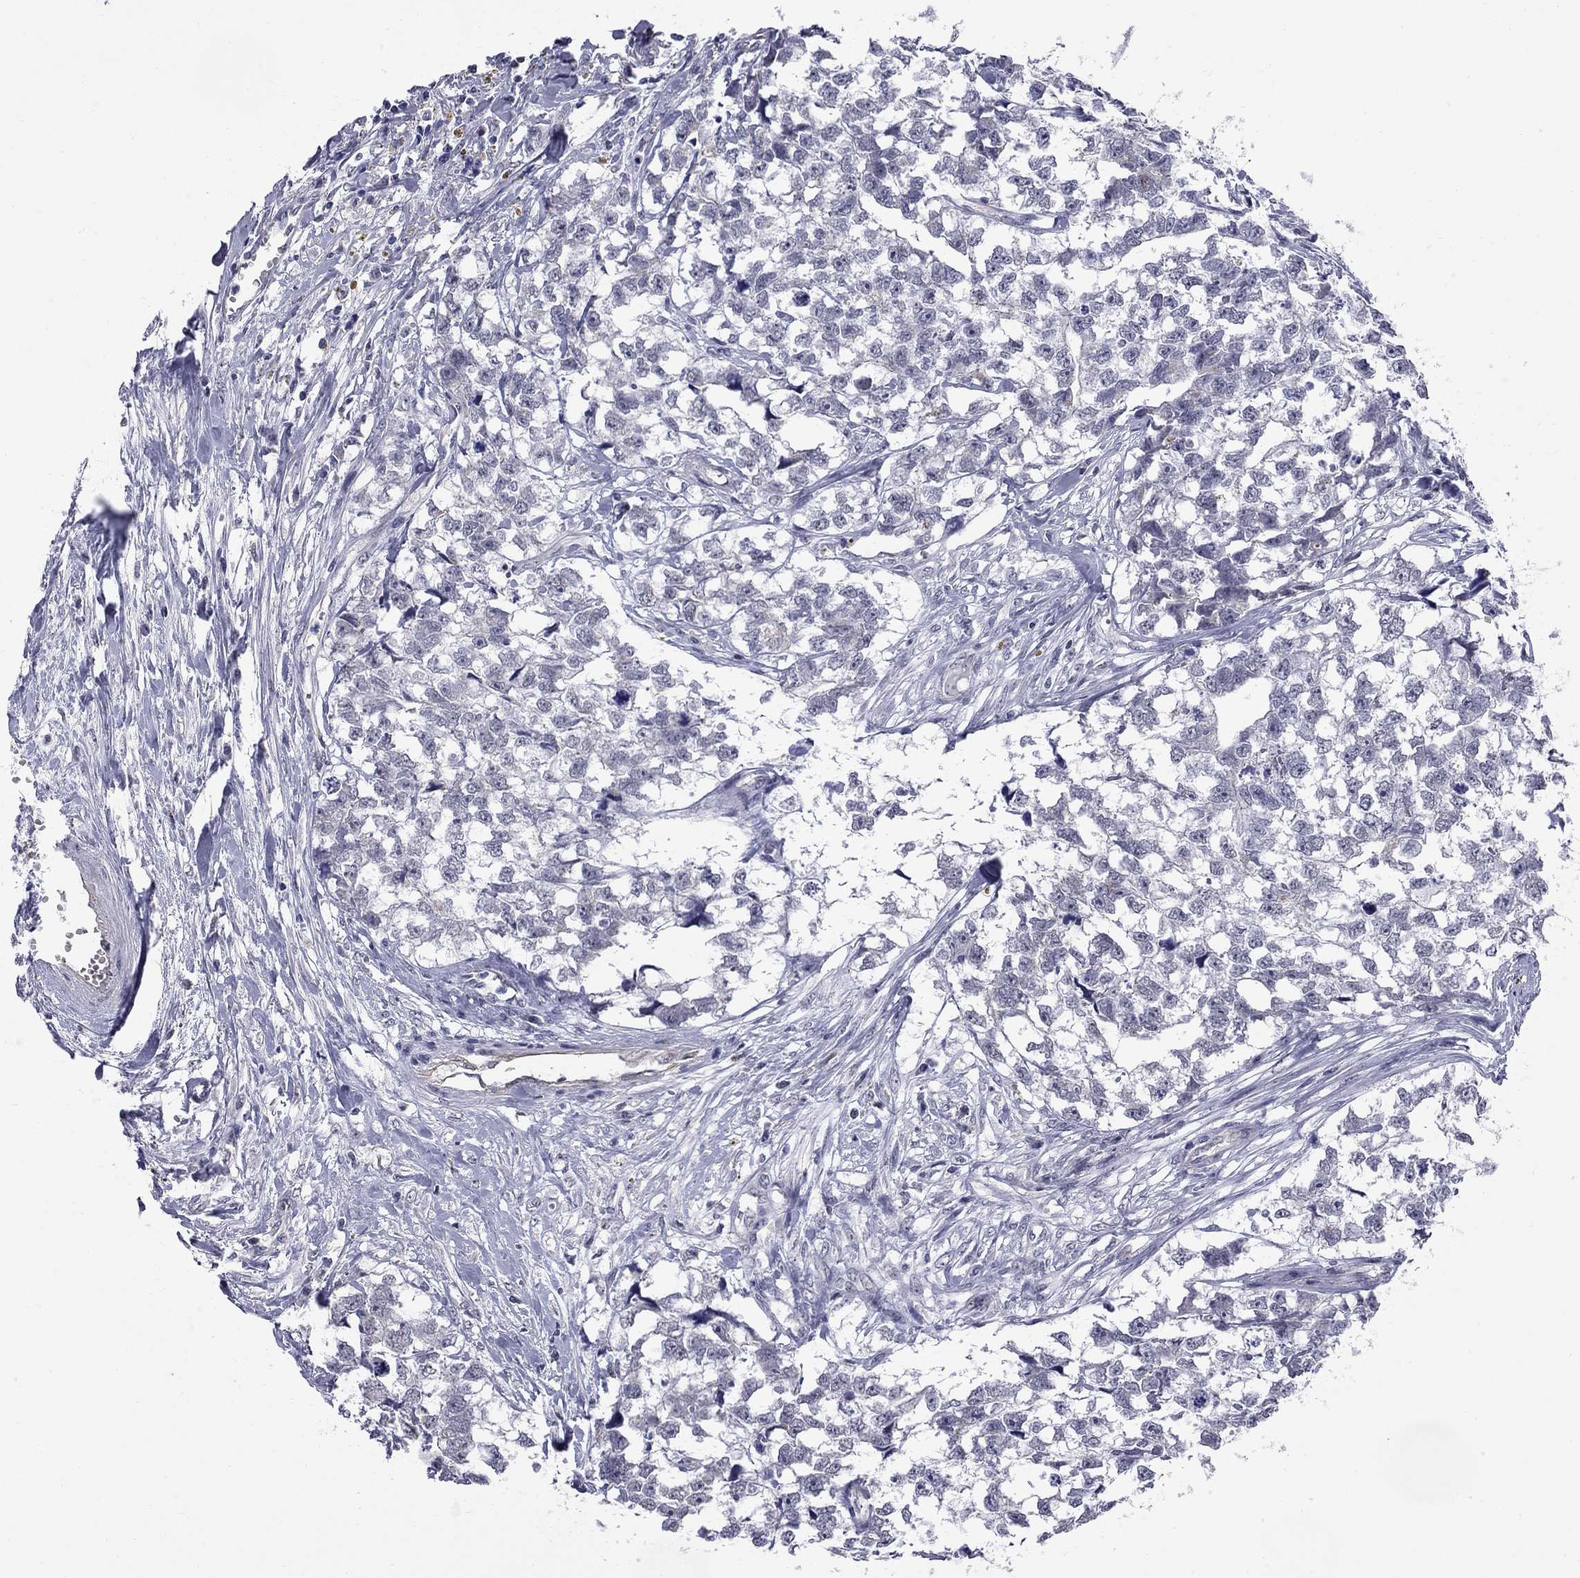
{"staining": {"intensity": "negative", "quantity": "none", "location": "none"}, "tissue": "testis cancer", "cell_type": "Tumor cells", "image_type": "cancer", "snomed": [{"axis": "morphology", "description": "Carcinoma, Embryonal, NOS"}, {"axis": "morphology", "description": "Teratoma, malignant, NOS"}, {"axis": "topography", "description": "Testis"}], "caption": "DAB immunohistochemical staining of human testis cancer exhibits no significant expression in tumor cells. (Stains: DAB IHC with hematoxylin counter stain, Microscopy: brightfield microscopy at high magnification).", "gene": "HTR4", "patient": {"sex": "male", "age": 44}}